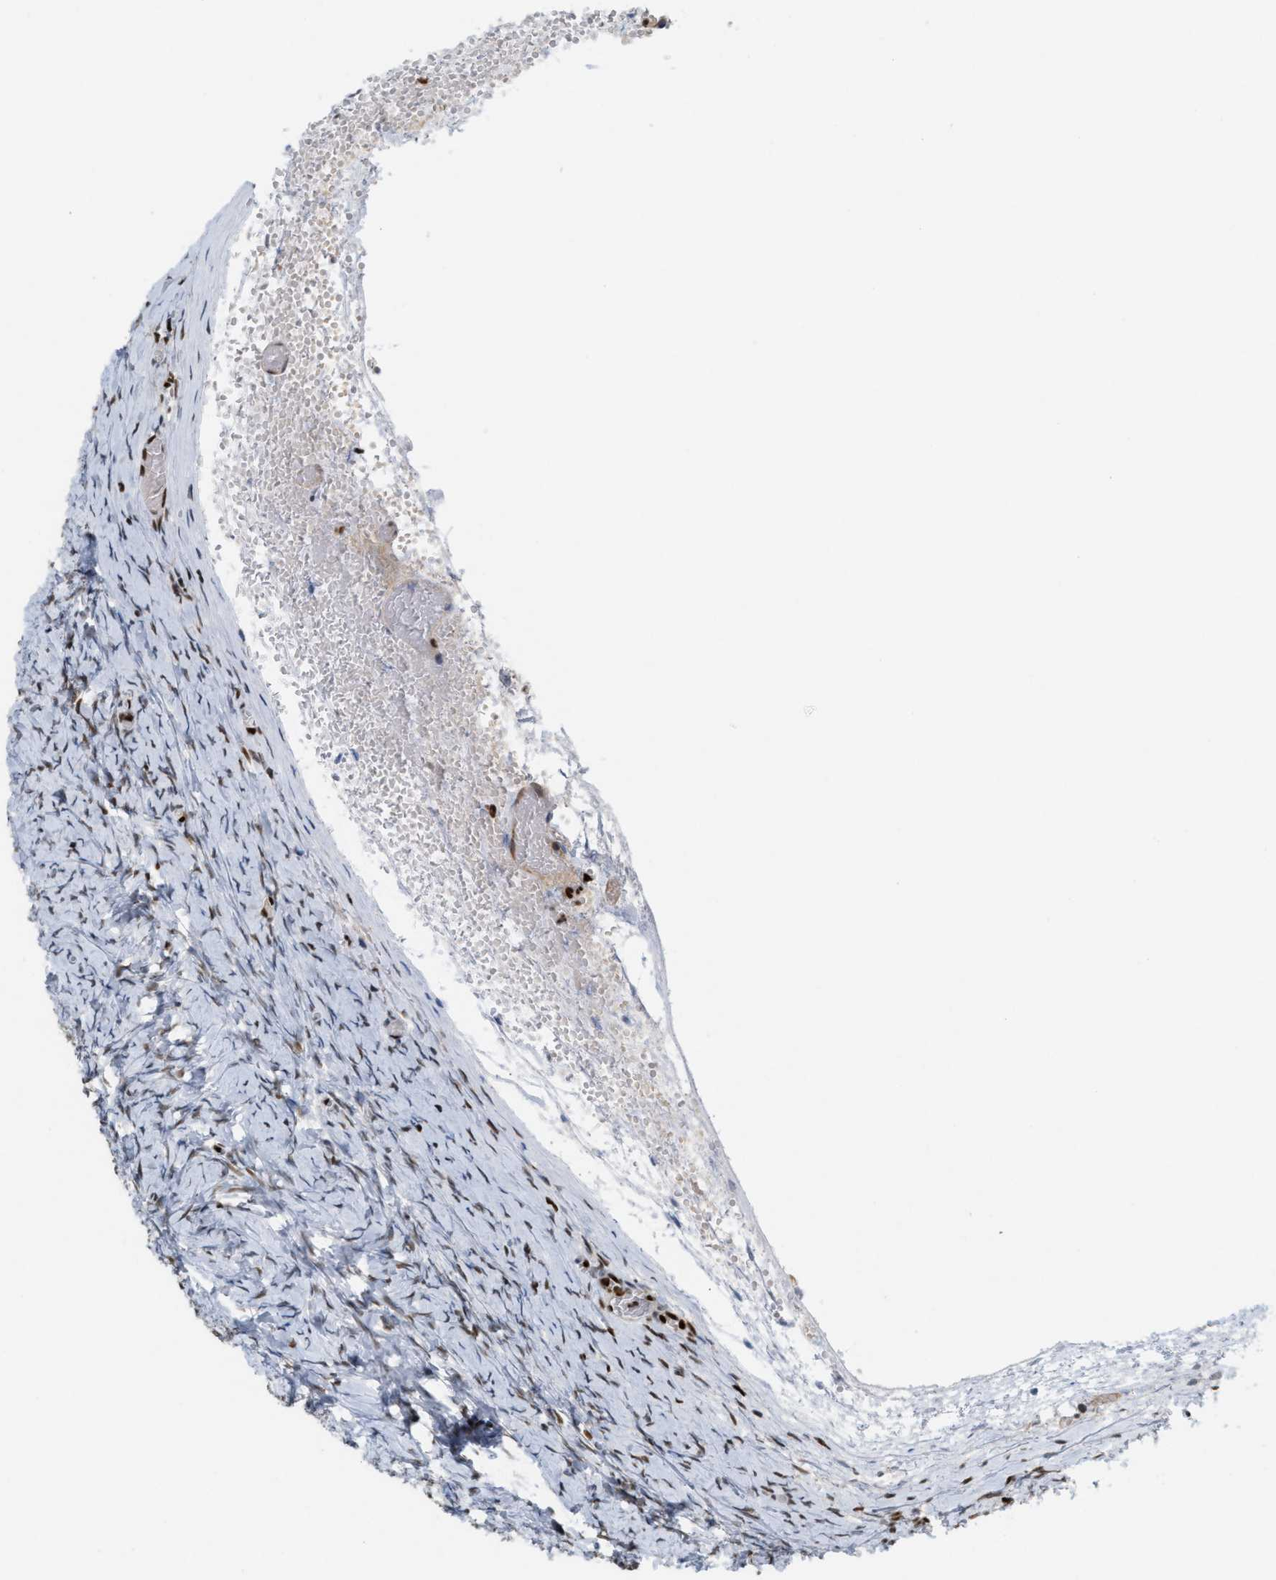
{"staining": {"intensity": "strong", "quantity": "25%-75%", "location": "nuclear"}, "tissue": "ovary", "cell_type": "Follicle cells", "image_type": "normal", "snomed": [{"axis": "morphology", "description": "Normal tissue, NOS"}, {"axis": "topography", "description": "Ovary"}], "caption": "The immunohistochemical stain highlights strong nuclear staining in follicle cells of normal ovary.", "gene": "C17orf49", "patient": {"sex": "female", "age": 27}}